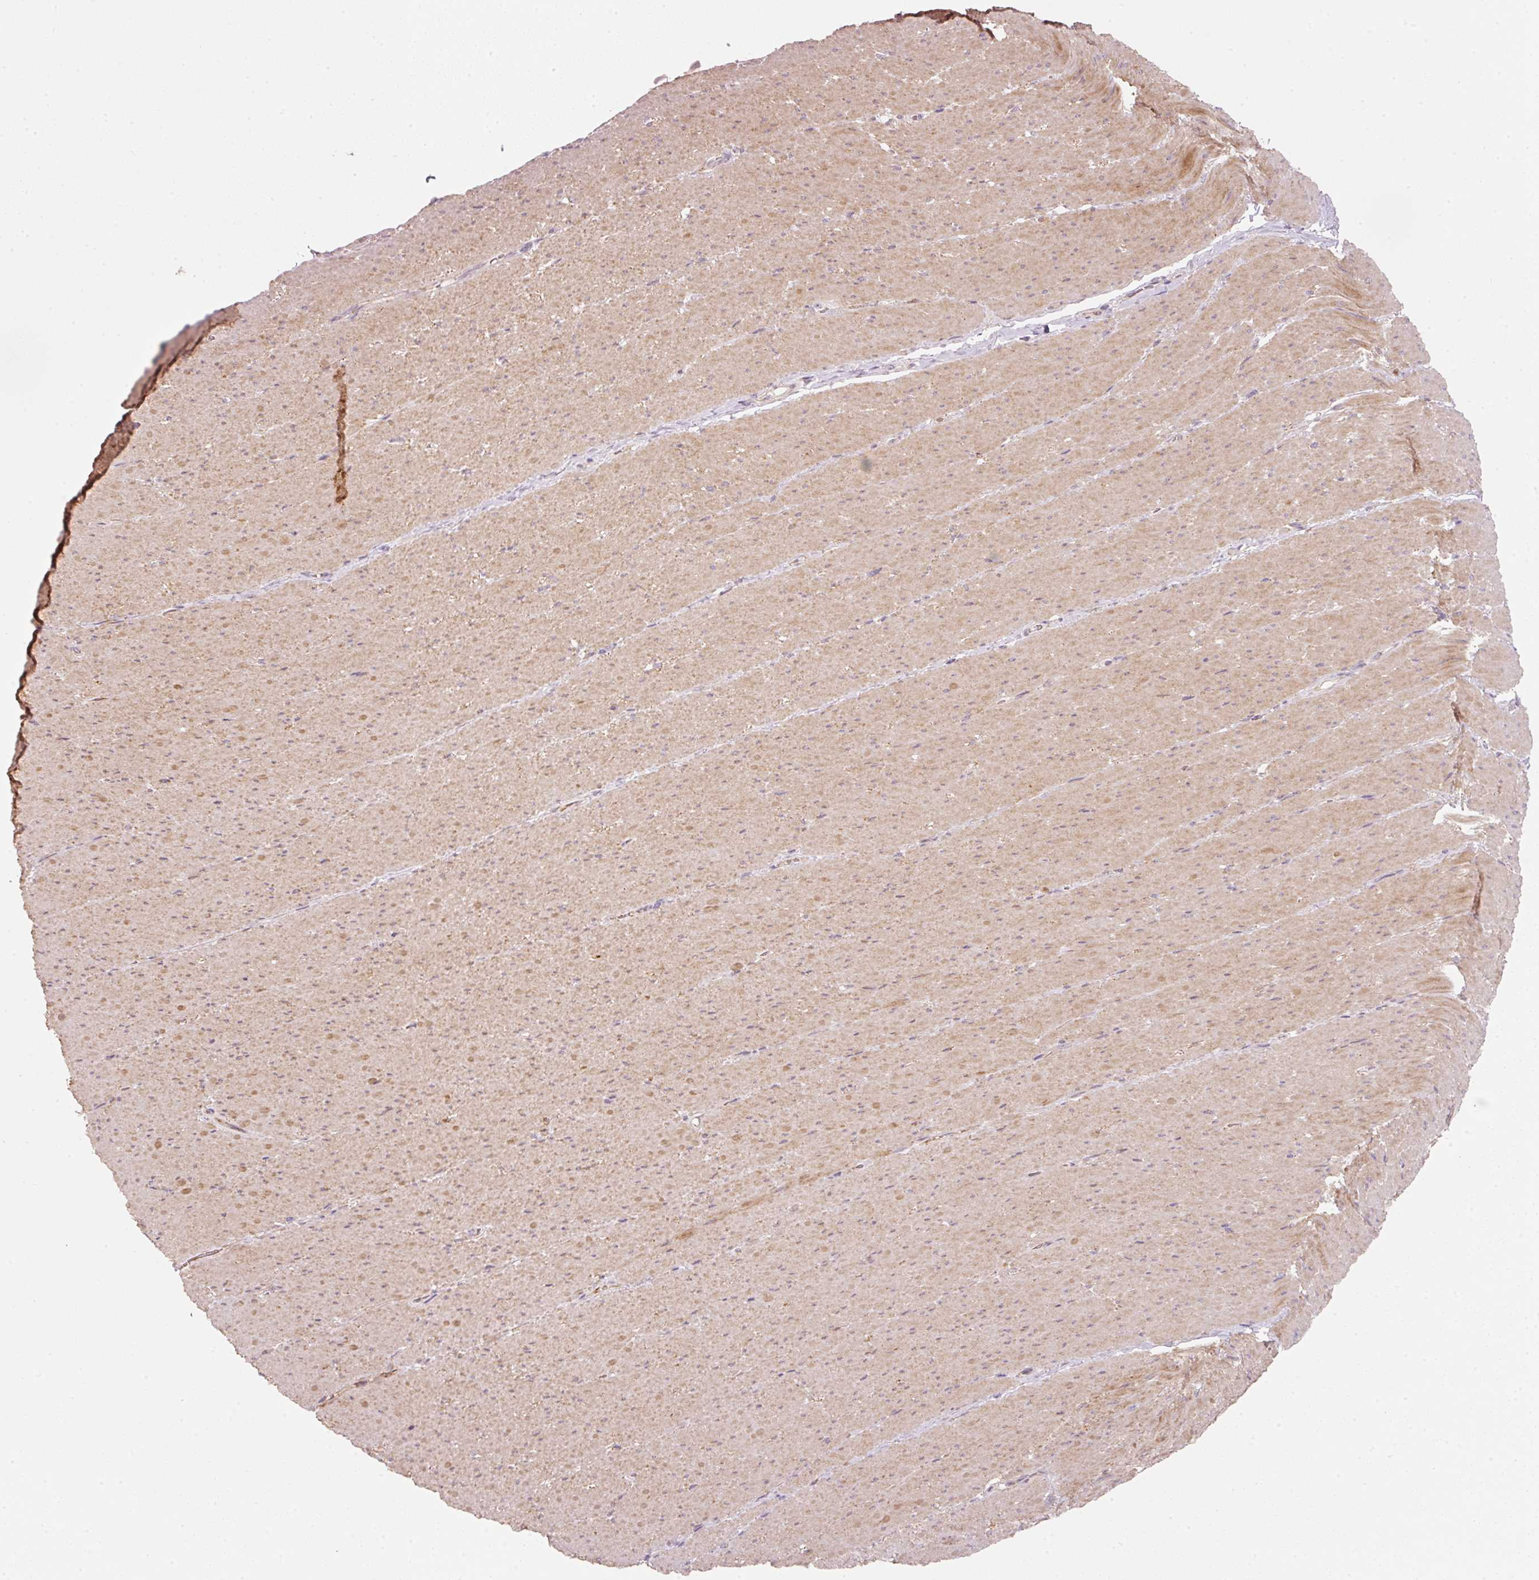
{"staining": {"intensity": "moderate", "quantity": "25%-75%", "location": "cytoplasmic/membranous"}, "tissue": "smooth muscle", "cell_type": "Smooth muscle cells", "image_type": "normal", "snomed": [{"axis": "morphology", "description": "Normal tissue, NOS"}, {"axis": "topography", "description": "Smooth muscle"}, {"axis": "topography", "description": "Rectum"}], "caption": "Protein staining by immunohistochemistry demonstrates moderate cytoplasmic/membranous positivity in about 25%-75% of smooth muscle cells in benign smooth muscle. The protein of interest is stained brown, and the nuclei are stained in blue (DAB (3,3'-diaminobenzidine) IHC with brightfield microscopy, high magnification).", "gene": "TIRAP", "patient": {"sex": "male", "age": 53}}